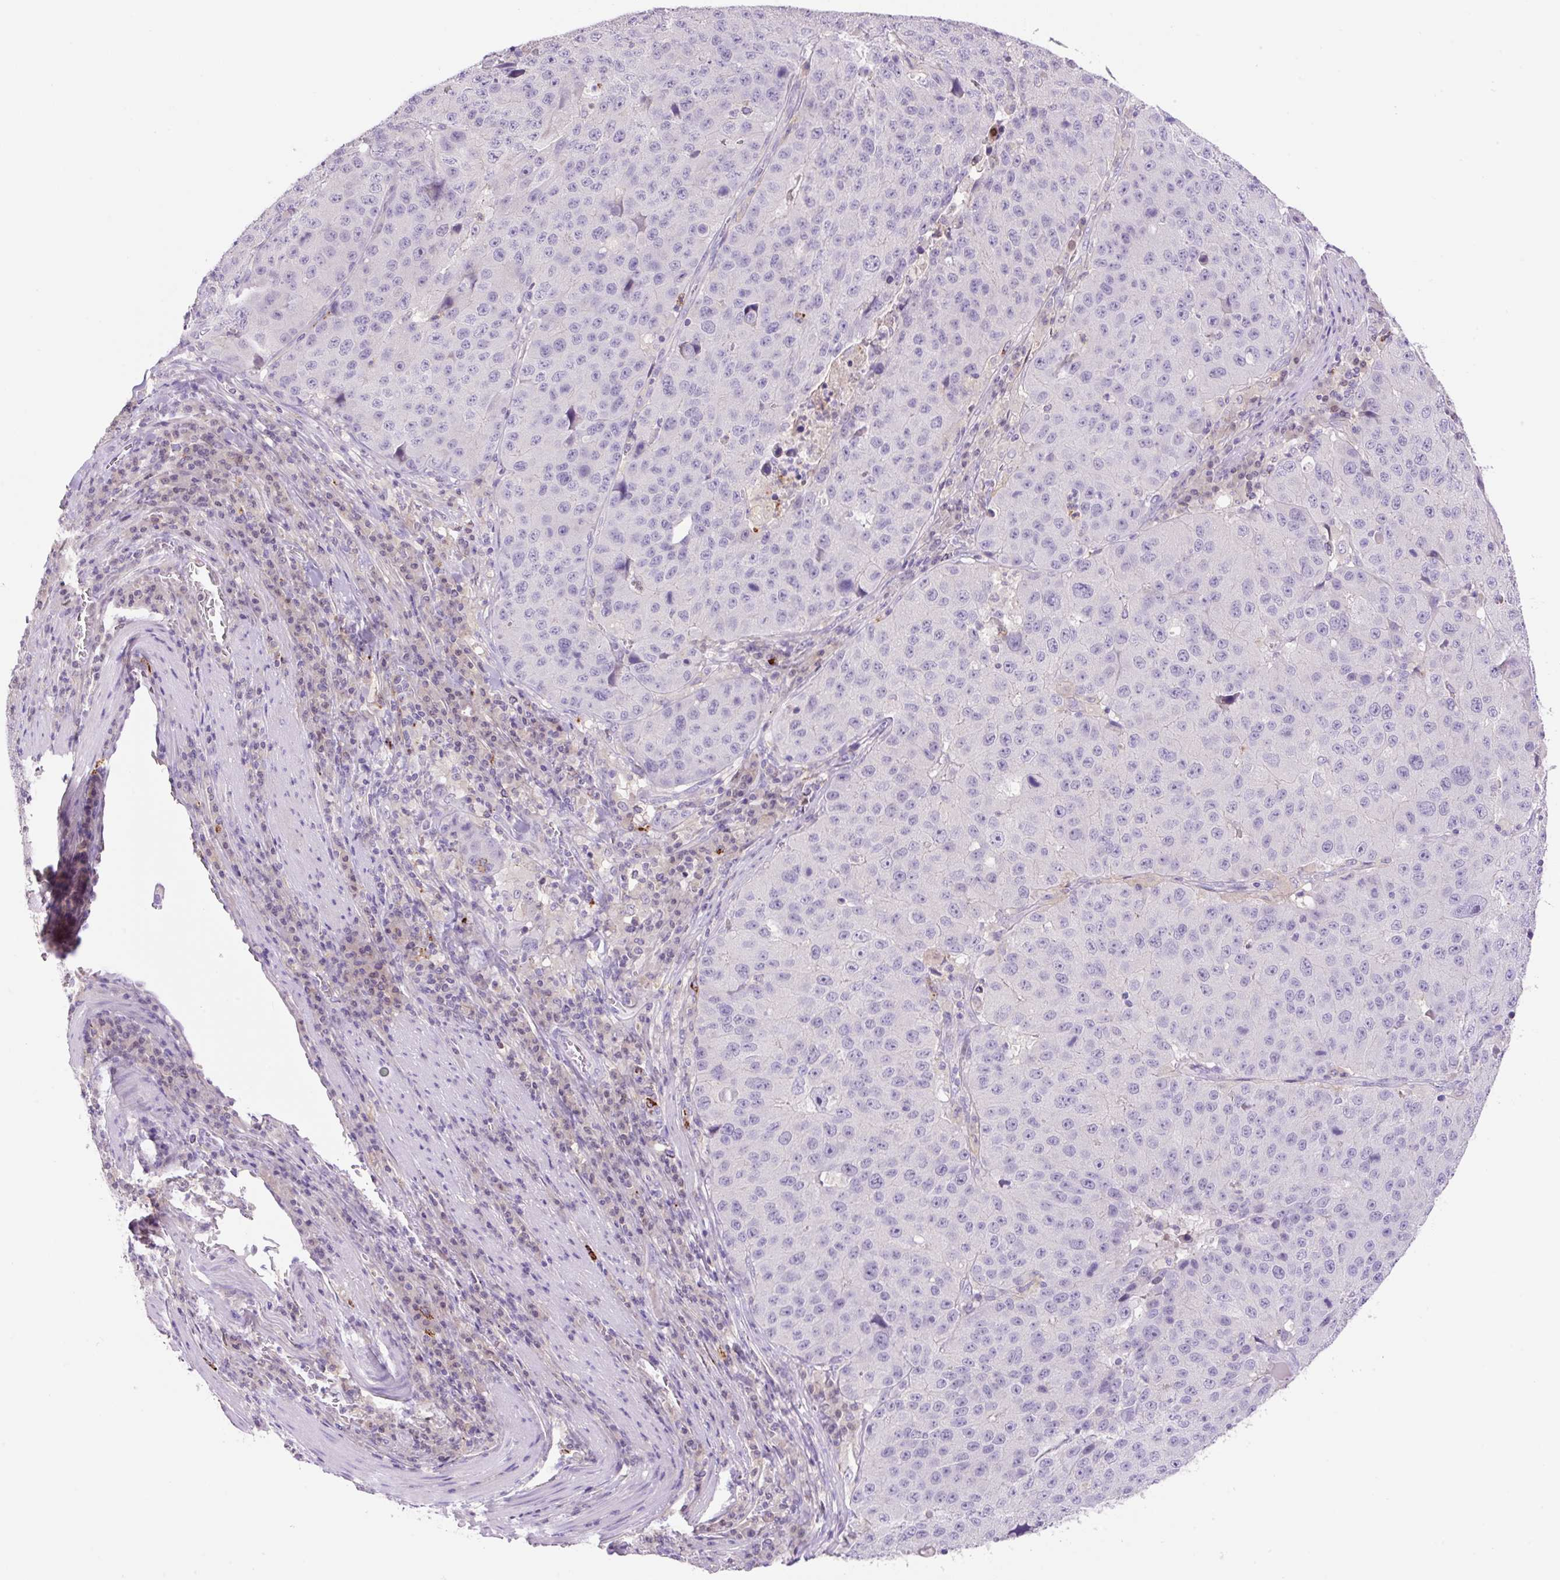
{"staining": {"intensity": "negative", "quantity": "none", "location": "none"}, "tissue": "stomach cancer", "cell_type": "Tumor cells", "image_type": "cancer", "snomed": [{"axis": "morphology", "description": "Adenocarcinoma, NOS"}, {"axis": "topography", "description": "Stomach"}], "caption": "Immunohistochemistry photomicrograph of neoplastic tissue: human stomach cancer stained with DAB (3,3'-diaminobenzidine) reveals no significant protein staining in tumor cells. Nuclei are stained in blue.", "gene": "TDRD15", "patient": {"sex": "male", "age": 71}}